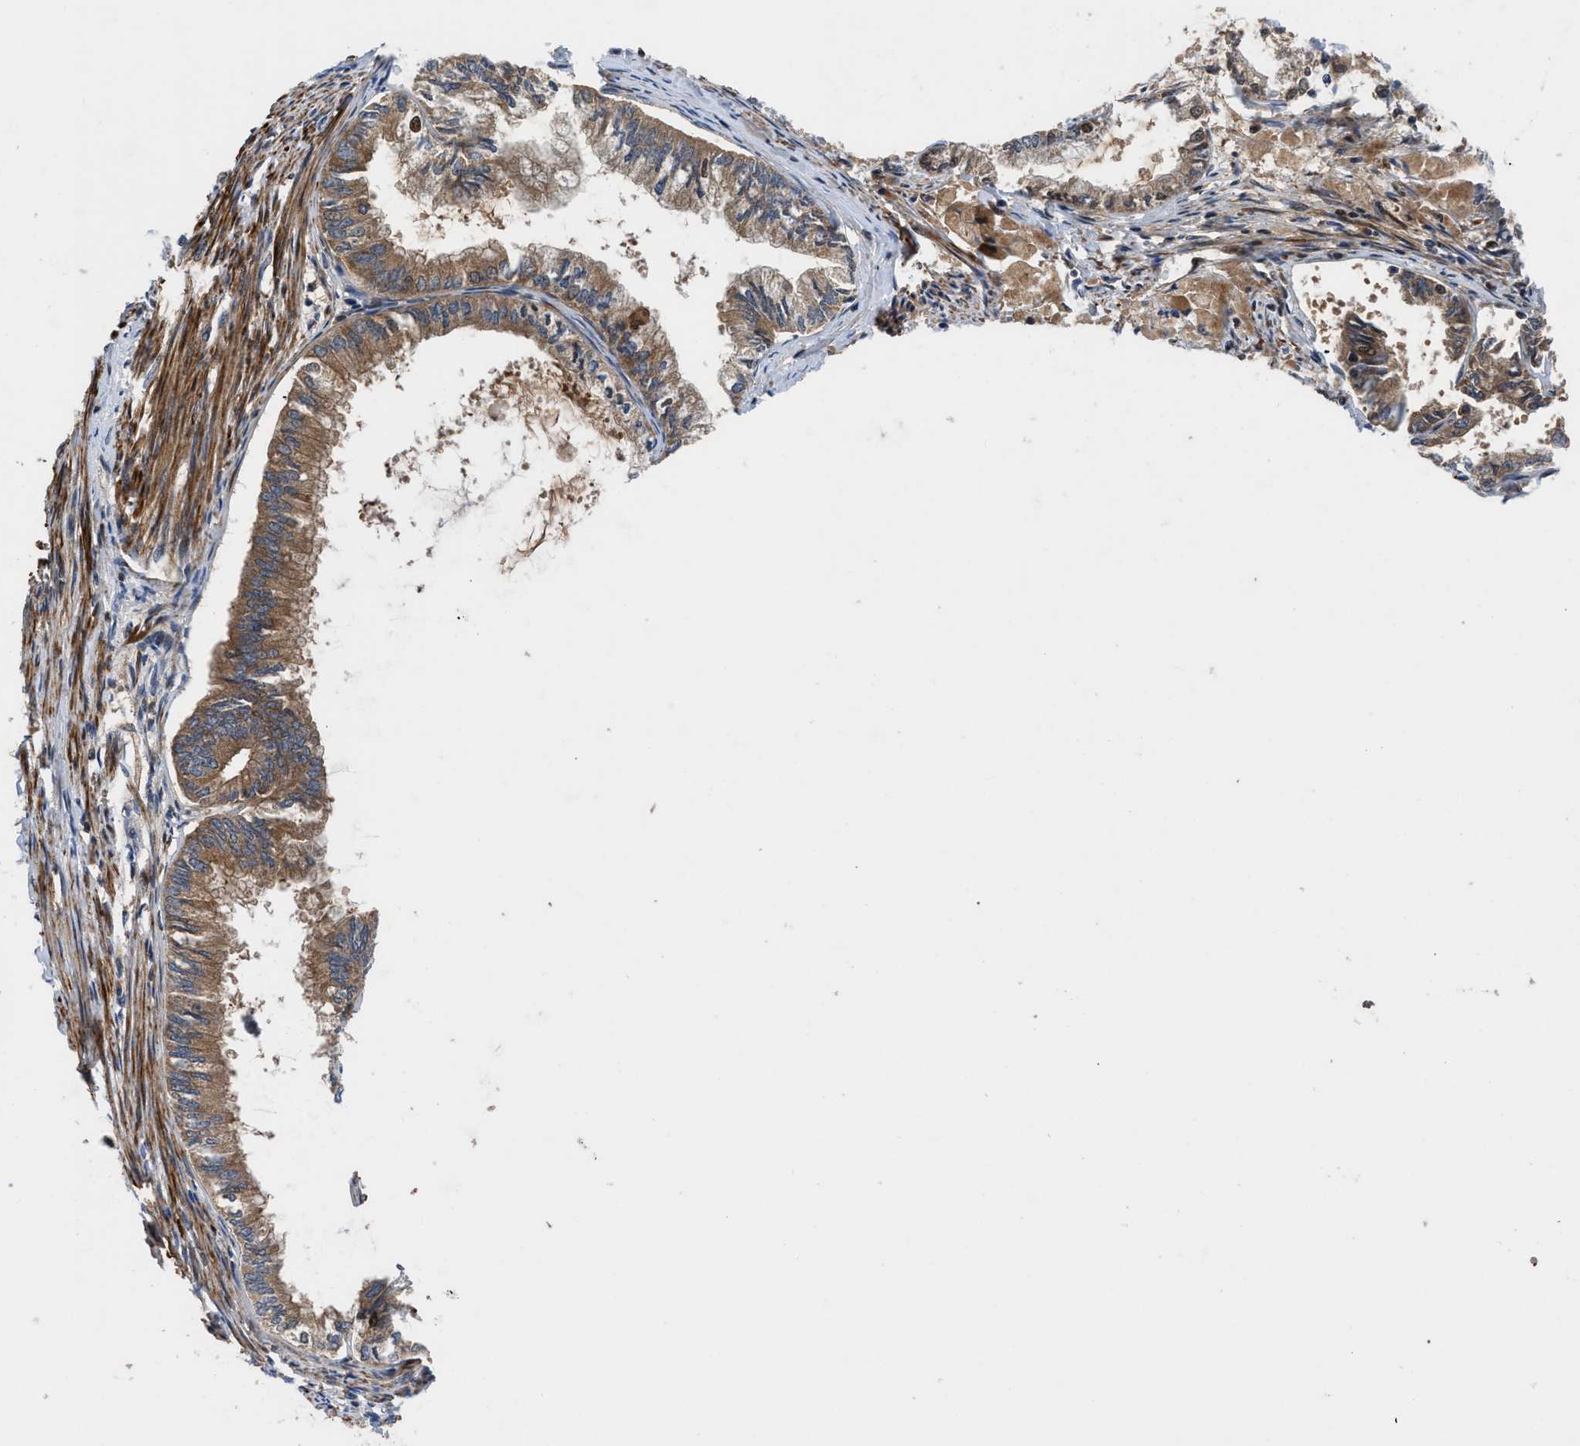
{"staining": {"intensity": "moderate", "quantity": ">75%", "location": "cytoplasmic/membranous"}, "tissue": "endometrial cancer", "cell_type": "Tumor cells", "image_type": "cancer", "snomed": [{"axis": "morphology", "description": "Adenocarcinoma, NOS"}, {"axis": "topography", "description": "Endometrium"}], "caption": "Immunohistochemistry staining of endometrial cancer, which demonstrates medium levels of moderate cytoplasmic/membranous staining in approximately >75% of tumor cells indicating moderate cytoplasmic/membranous protein positivity. The staining was performed using DAB (3,3'-diaminobenzidine) (brown) for protein detection and nuclei were counterstained in hematoxylin (blue).", "gene": "CNNM3", "patient": {"sex": "female", "age": 86}}